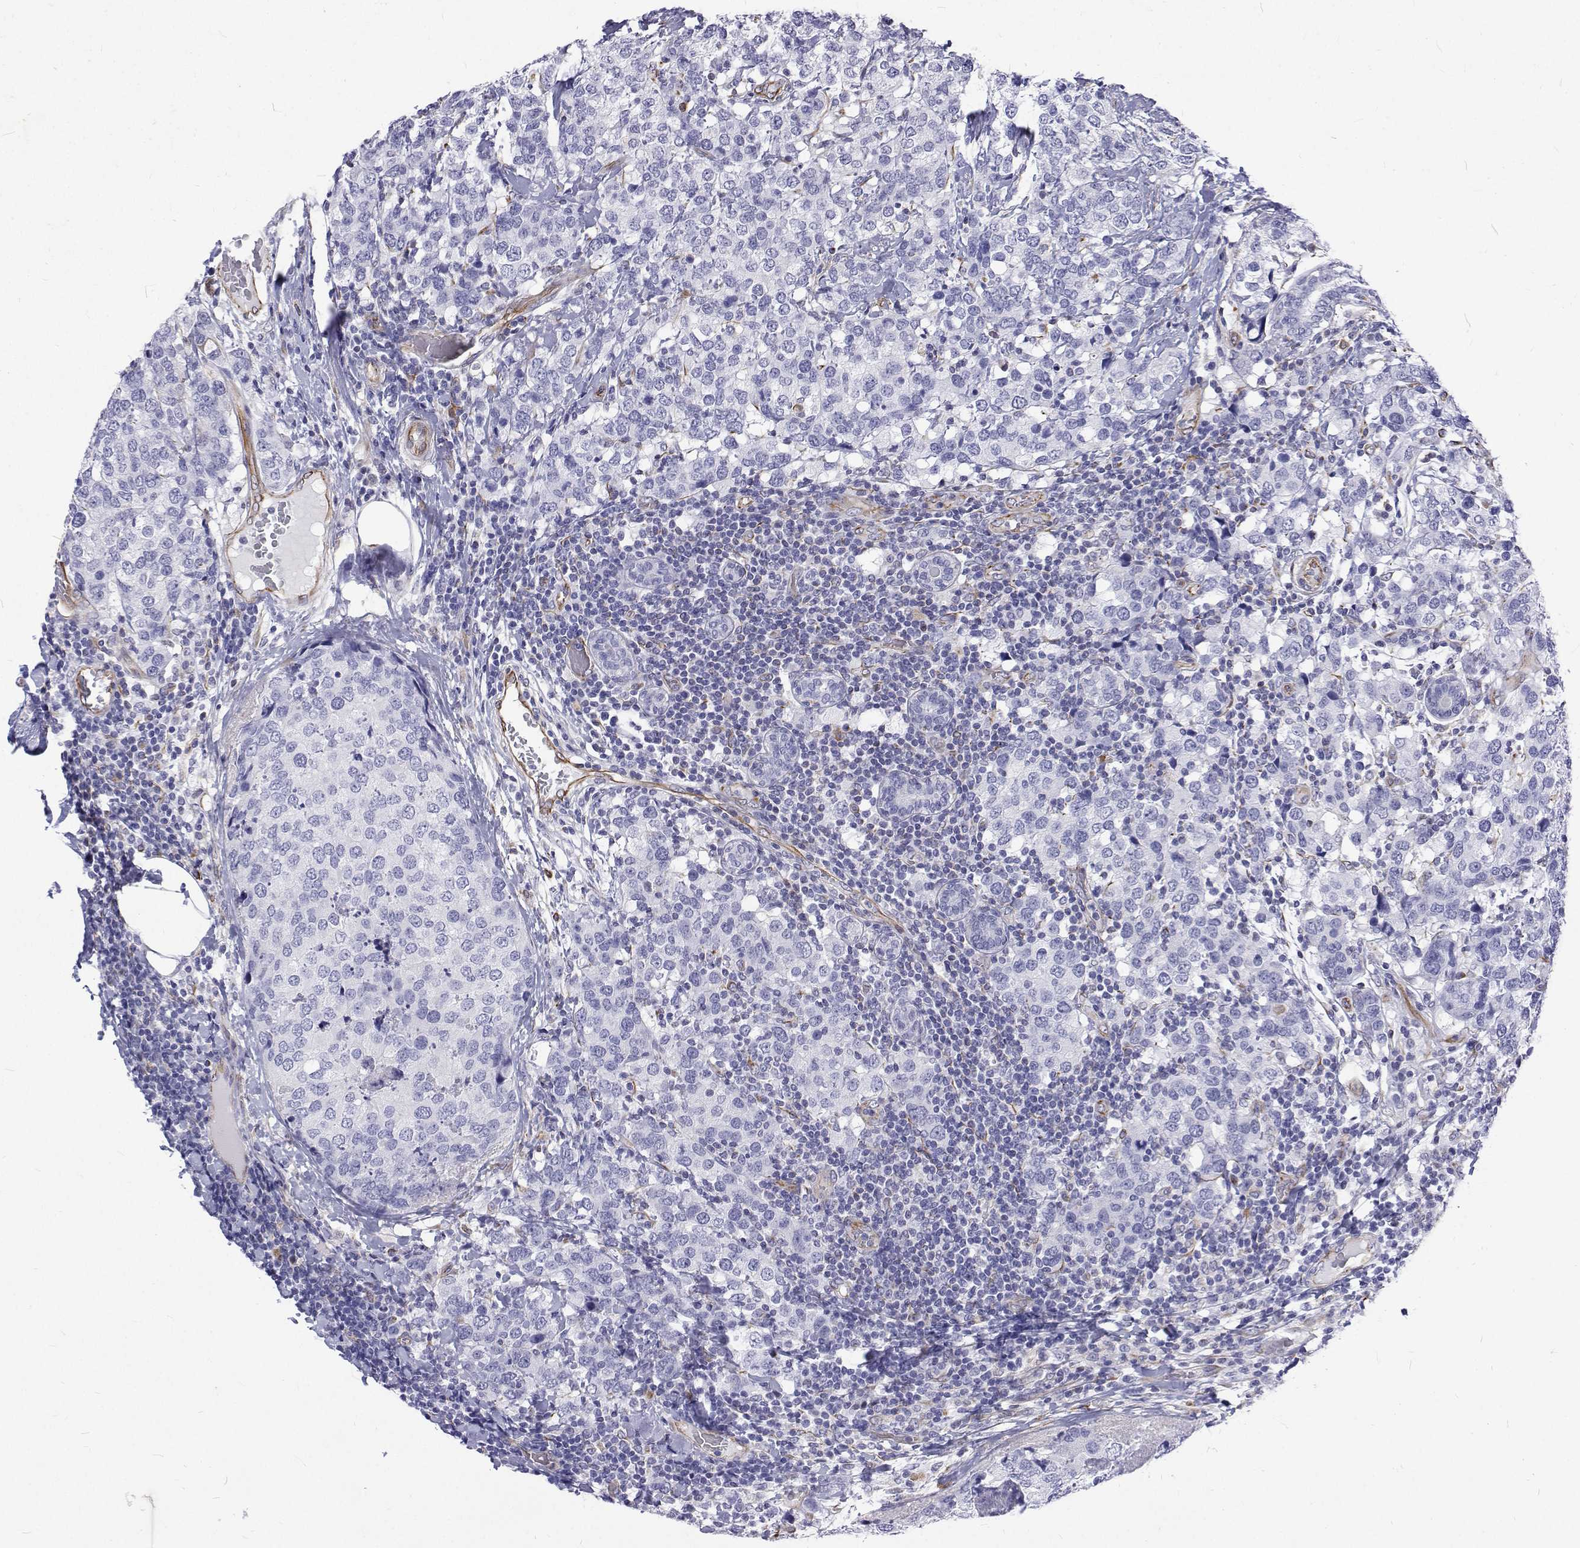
{"staining": {"intensity": "negative", "quantity": "none", "location": "none"}, "tissue": "breast cancer", "cell_type": "Tumor cells", "image_type": "cancer", "snomed": [{"axis": "morphology", "description": "Lobular carcinoma"}, {"axis": "topography", "description": "Breast"}], "caption": "An immunohistochemistry image of breast cancer is shown. There is no staining in tumor cells of breast cancer. (Brightfield microscopy of DAB (3,3'-diaminobenzidine) immunohistochemistry at high magnification).", "gene": "OPRPN", "patient": {"sex": "female", "age": 59}}